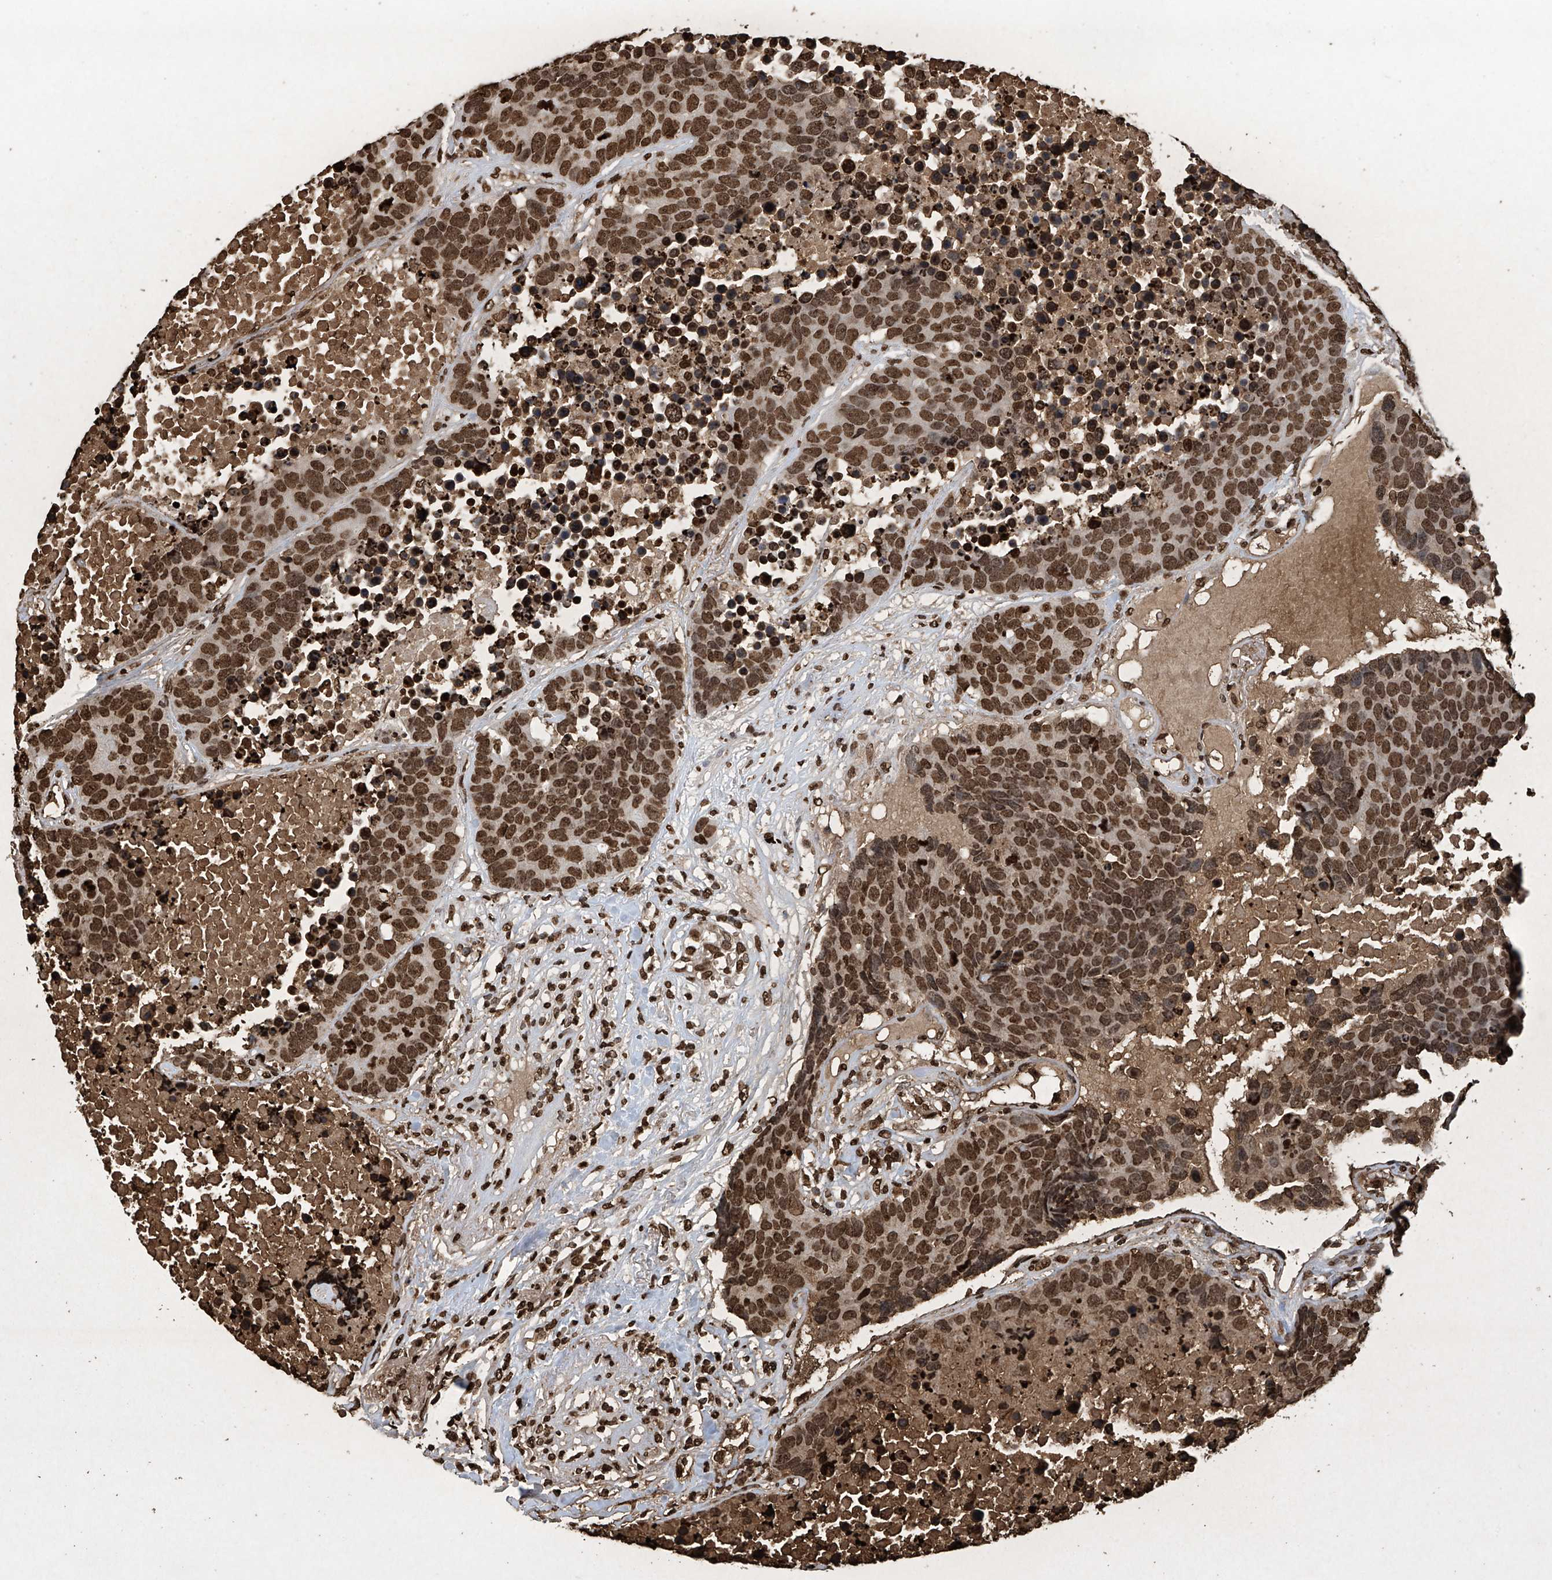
{"staining": {"intensity": "strong", "quantity": ">75%", "location": "nuclear"}, "tissue": "carcinoid", "cell_type": "Tumor cells", "image_type": "cancer", "snomed": [{"axis": "morphology", "description": "Carcinoid, malignant, NOS"}, {"axis": "topography", "description": "Lung"}], "caption": "Protein staining reveals strong nuclear expression in about >75% of tumor cells in malignant carcinoid.", "gene": "H3-3A", "patient": {"sex": "male", "age": 60}}